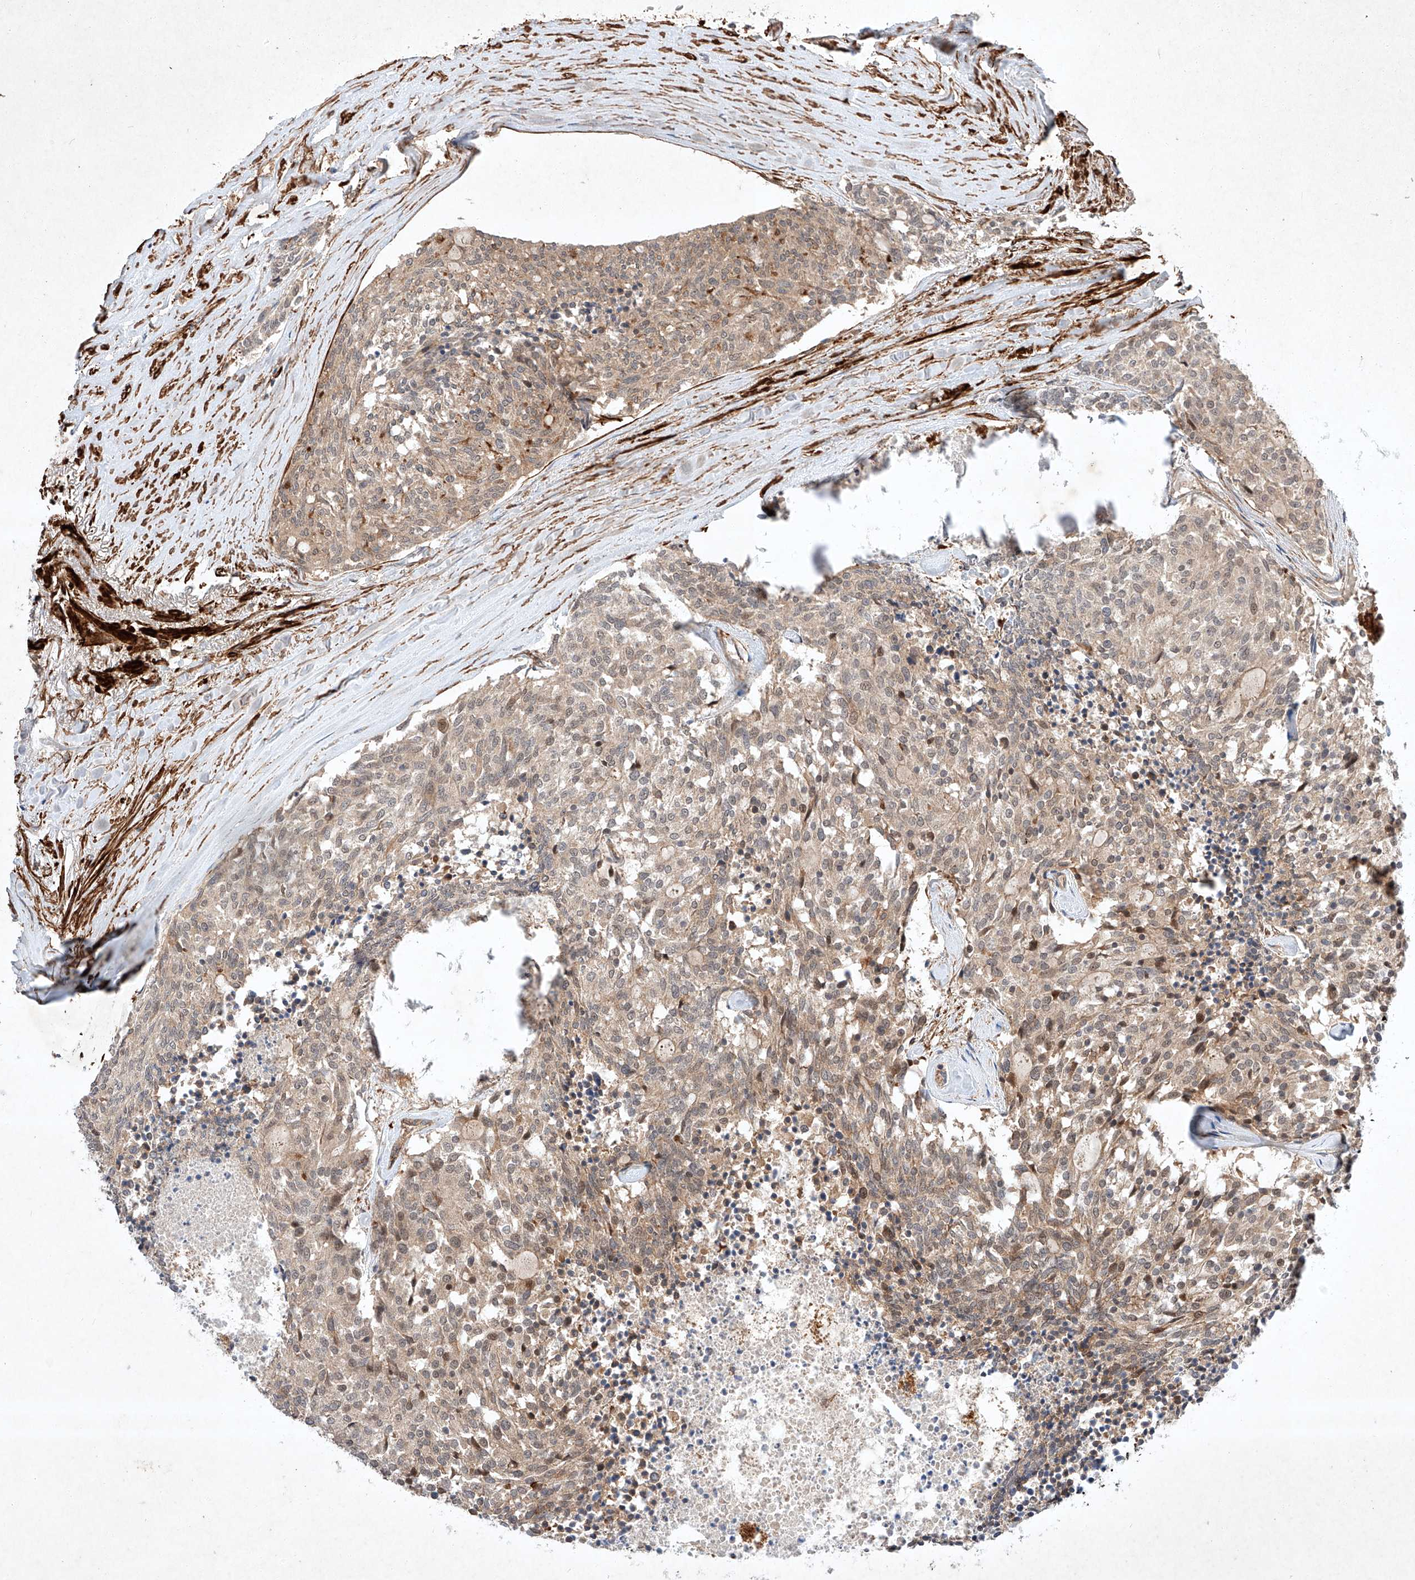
{"staining": {"intensity": "weak", "quantity": ">75%", "location": "cytoplasmic/membranous,nuclear"}, "tissue": "carcinoid", "cell_type": "Tumor cells", "image_type": "cancer", "snomed": [{"axis": "morphology", "description": "Carcinoid, malignant, NOS"}, {"axis": "topography", "description": "Pancreas"}], "caption": "Immunohistochemical staining of carcinoid (malignant) exhibits weak cytoplasmic/membranous and nuclear protein staining in approximately >75% of tumor cells.", "gene": "ARHGAP33", "patient": {"sex": "female", "age": 54}}